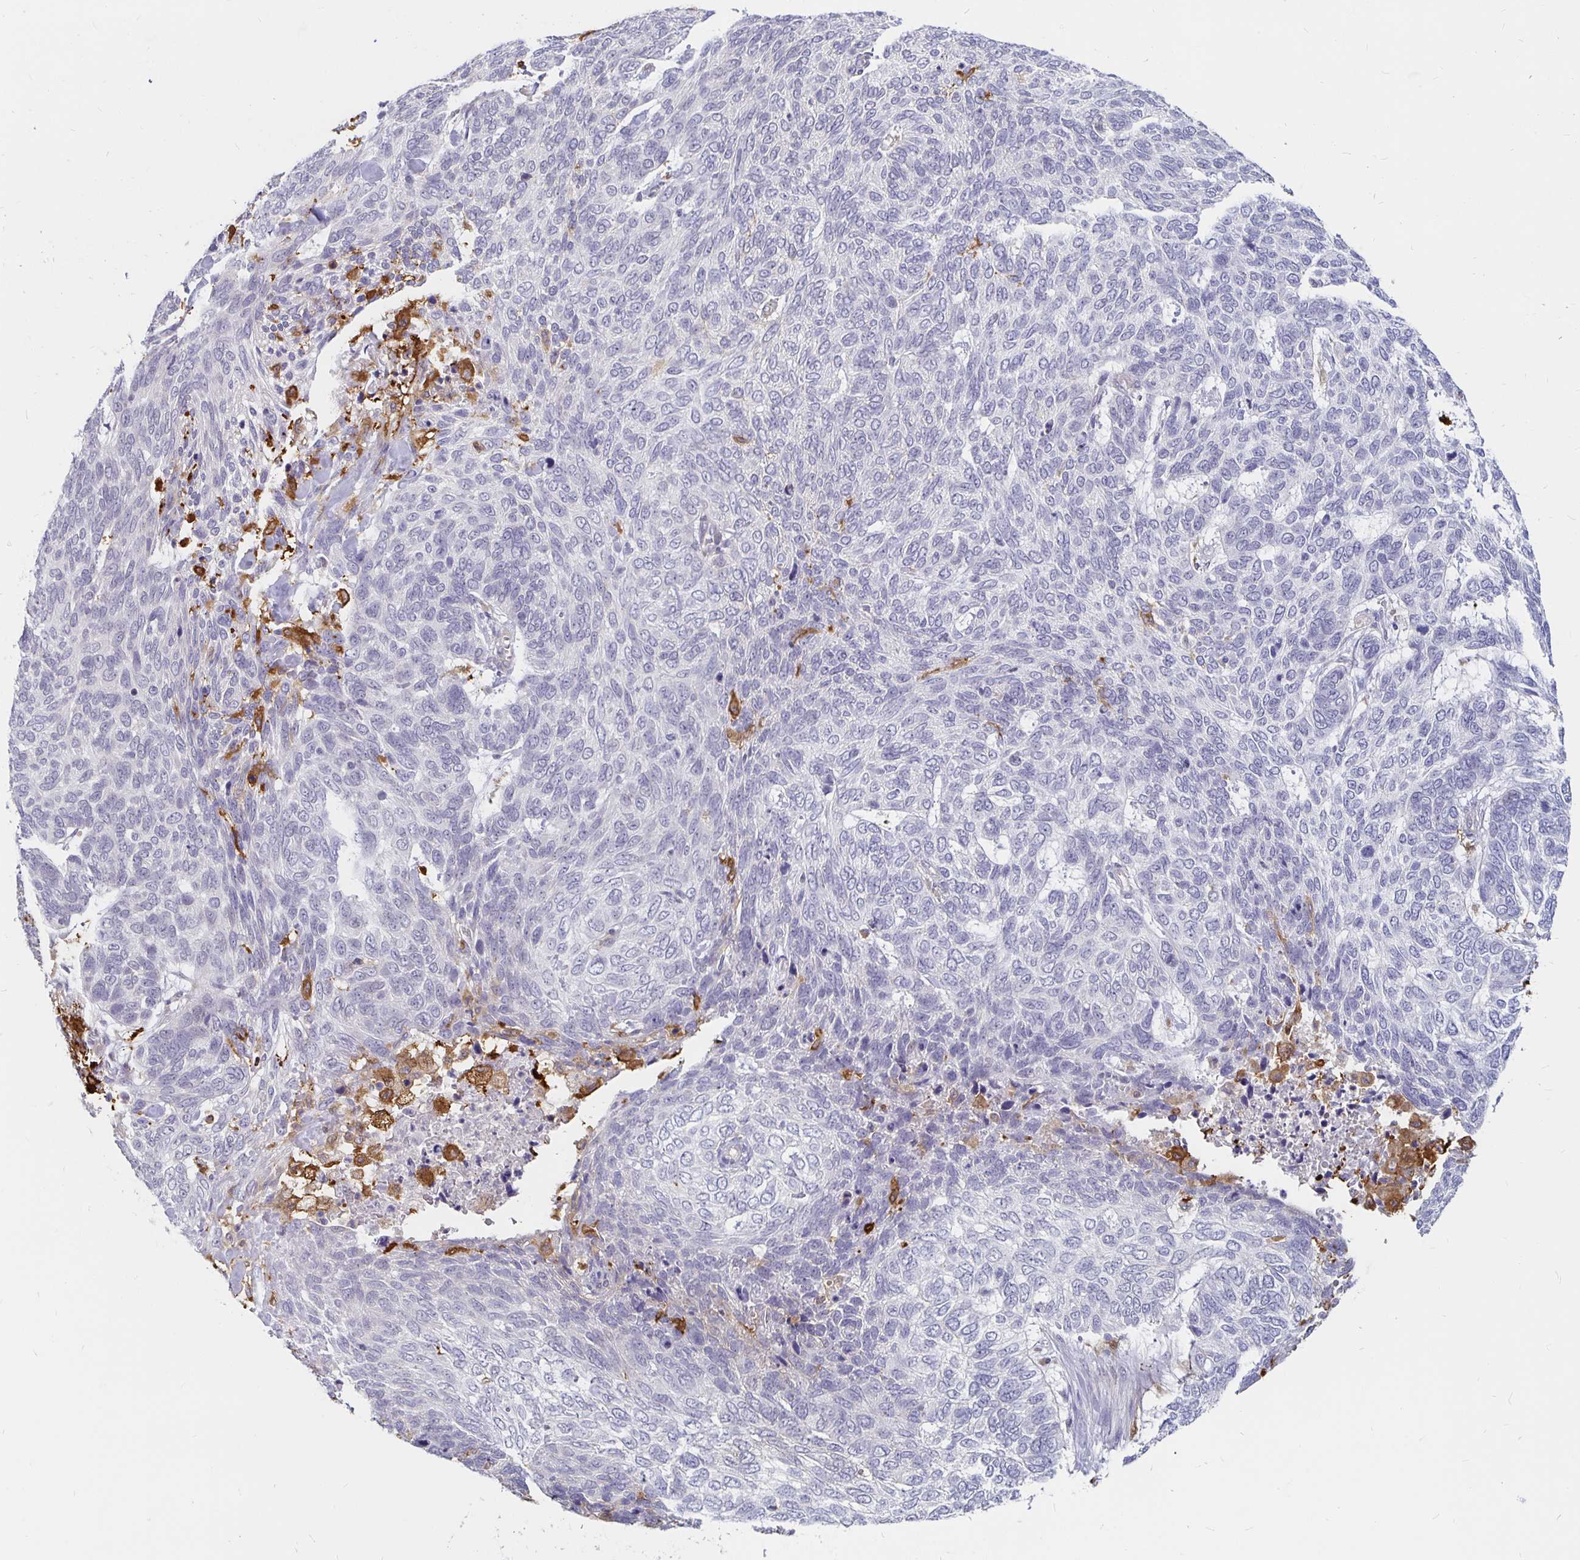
{"staining": {"intensity": "negative", "quantity": "none", "location": "none"}, "tissue": "skin cancer", "cell_type": "Tumor cells", "image_type": "cancer", "snomed": [{"axis": "morphology", "description": "Basal cell carcinoma"}, {"axis": "topography", "description": "Skin"}], "caption": "The micrograph exhibits no staining of tumor cells in basal cell carcinoma (skin).", "gene": "CCDC85A", "patient": {"sex": "female", "age": 65}}